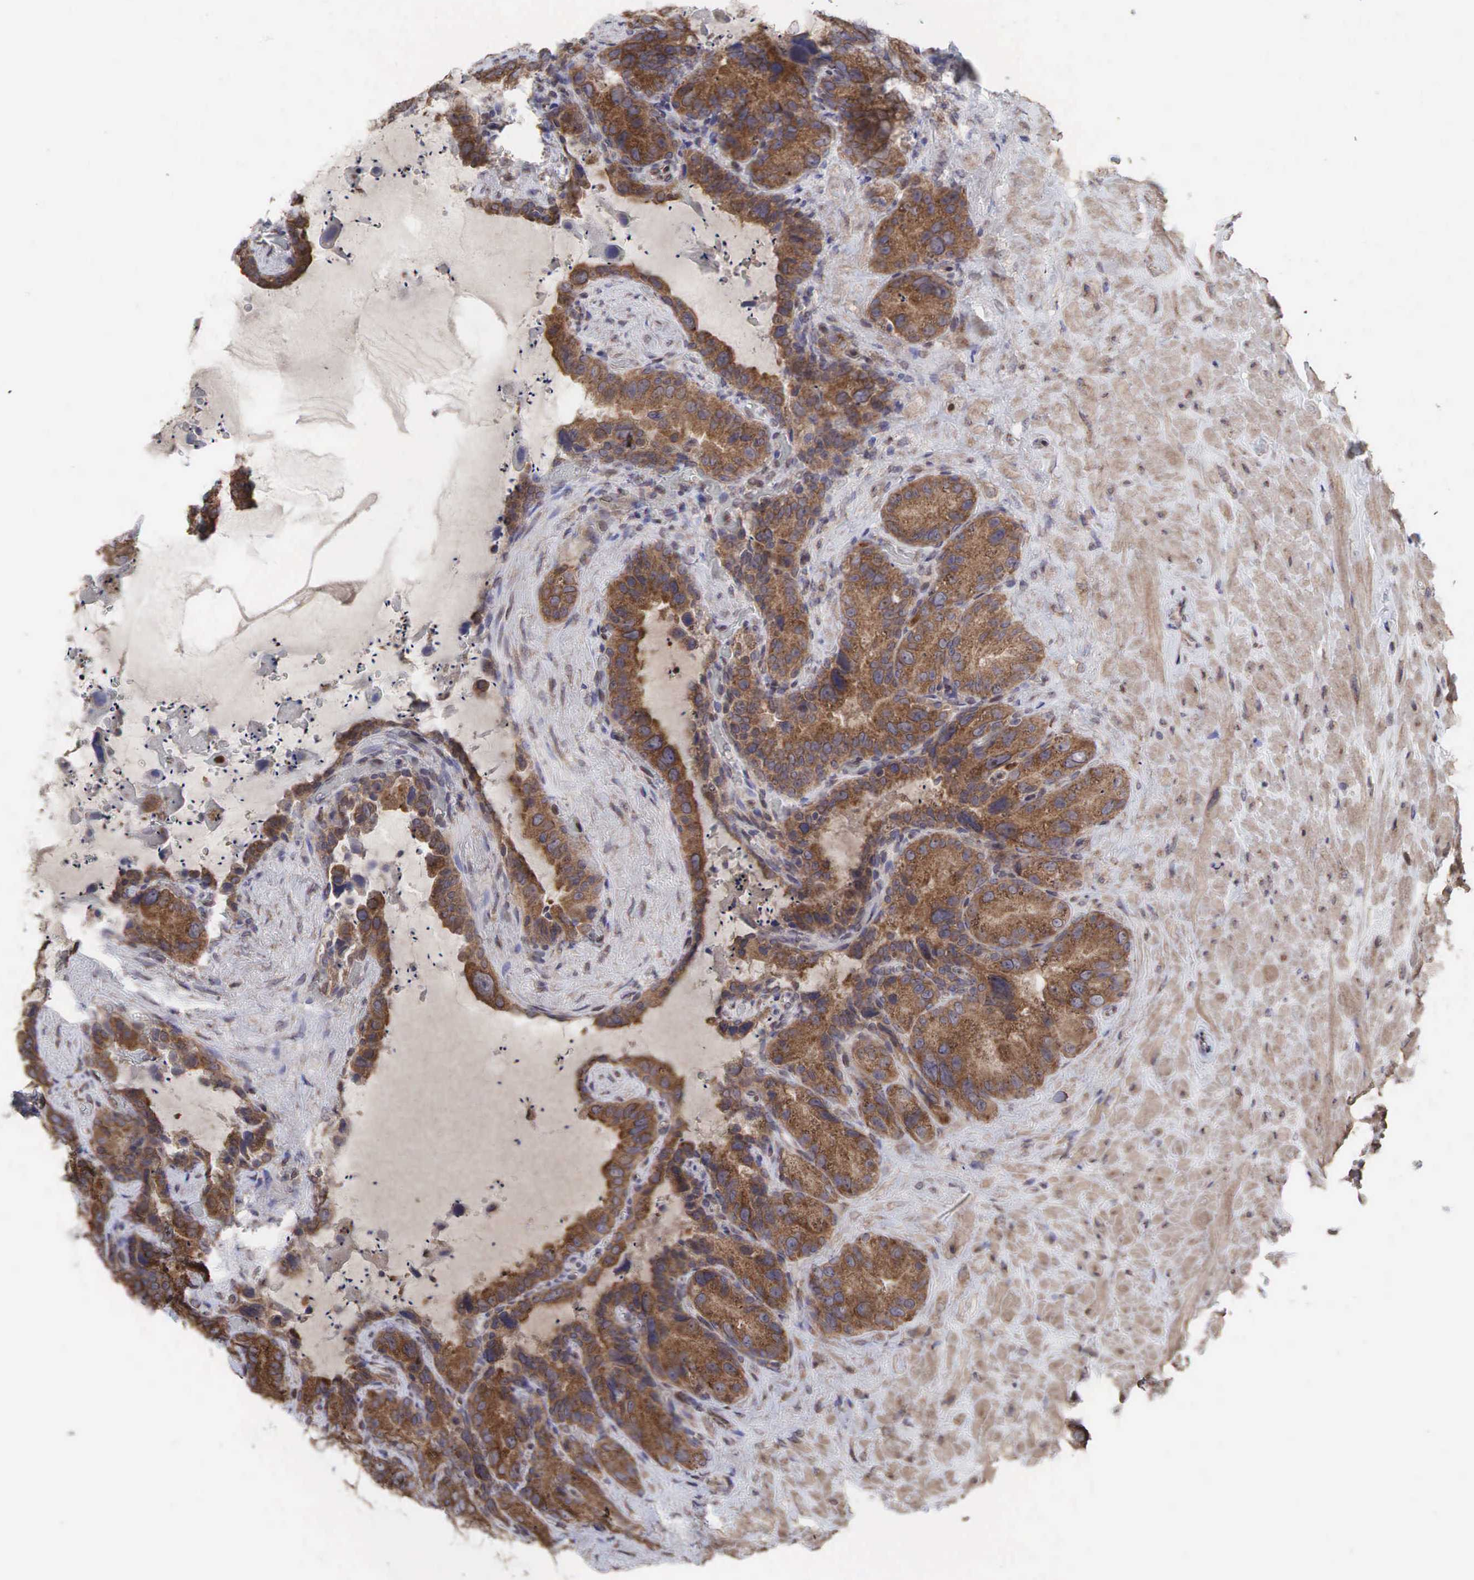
{"staining": {"intensity": "moderate", "quantity": ">75%", "location": "cytoplasmic/membranous"}, "tissue": "seminal vesicle", "cell_type": "Glandular cells", "image_type": "normal", "snomed": [{"axis": "morphology", "description": "Normal tissue, NOS"}, {"axis": "topography", "description": "Seminal veicle"}], "caption": "Moderate cytoplasmic/membranous protein positivity is seen in approximately >75% of glandular cells in seminal vesicle.", "gene": "PABPC5", "patient": {"sex": "male", "age": 63}}